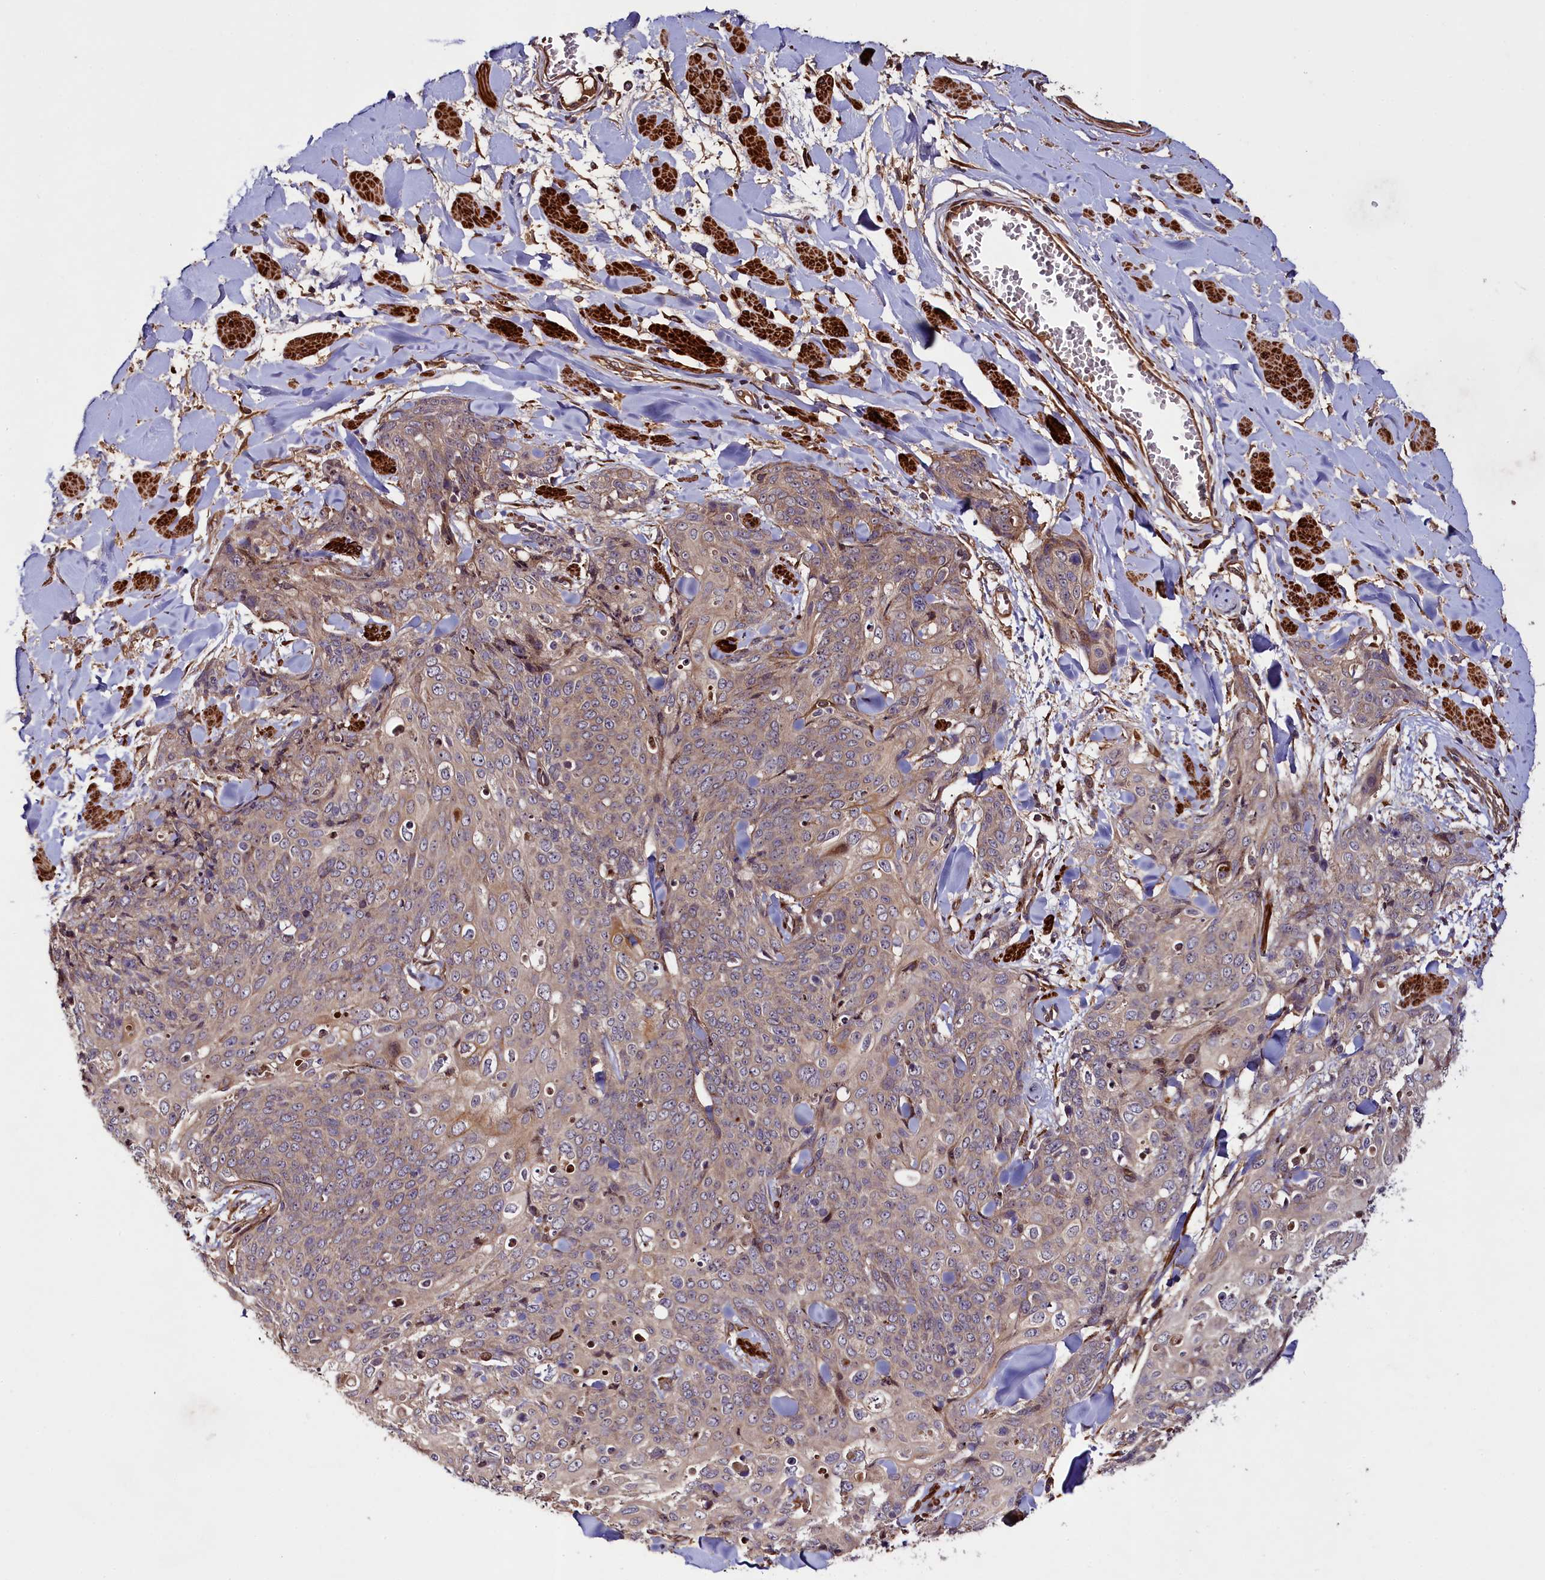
{"staining": {"intensity": "weak", "quantity": "25%-75%", "location": "cytoplasmic/membranous"}, "tissue": "skin cancer", "cell_type": "Tumor cells", "image_type": "cancer", "snomed": [{"axis": "morphology", "description": "Squamous cell carcinoma, NOS"}, {"axis": "topography", "description": "Skin"}, {"axis": "topography", "description": "Vulva"}], "caption": "IHC image of neoplastic tissue: skin squamous cell carcinoma stained using immunohistochemistry shows low levels of weak protein expression localized specifically in the cytoplasmic/membranous of tumor cells, appearing as a cytoplasmic/membranous brown color.", "gene": "CCDC102A", "patient": {"sex": "female", "age": 85}}